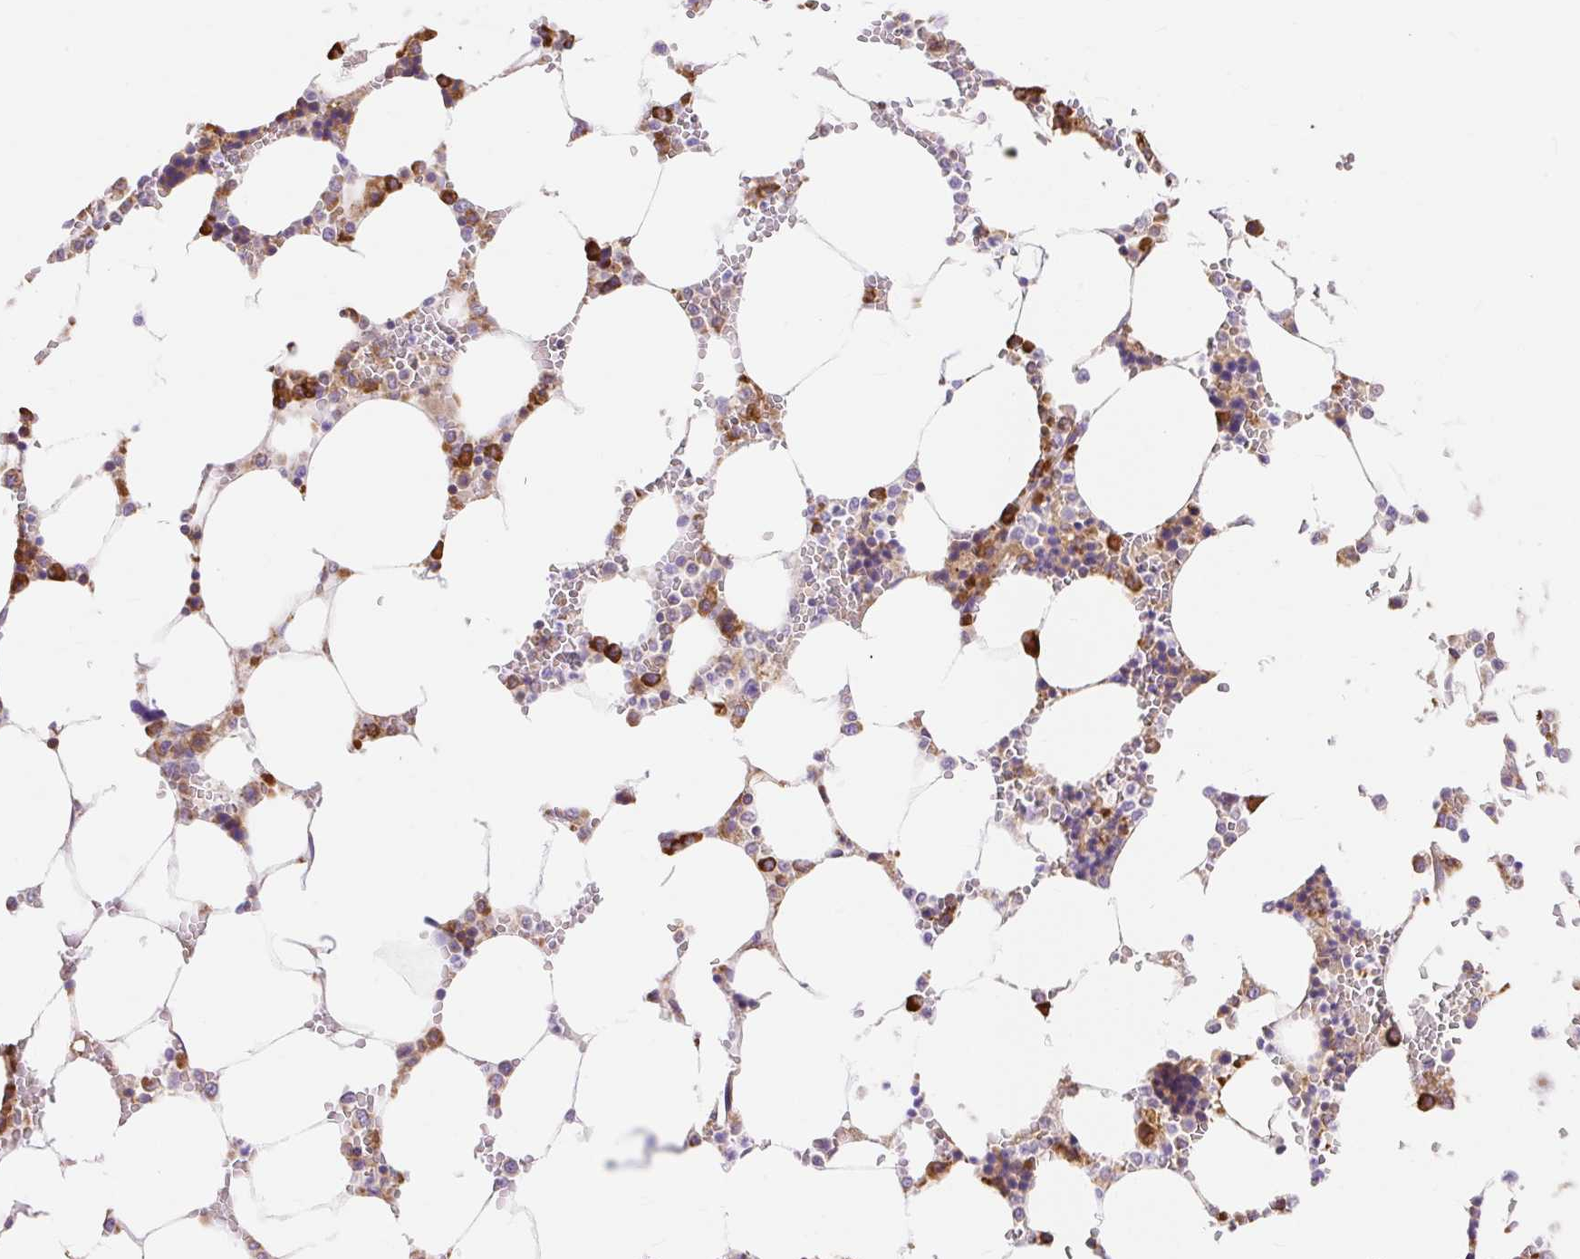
{"staining": {"intensity": "strong", "quantity": "25%-75%", "location": "cytoplasmic/membranous"}, "tissue": "bone marrow", "cell_type": "Hematopoietic cells", "image_type": "normal", "snomed": [{"axis": "morphology", "description": "Normal tissue, NOS"}, {"axis": "topography", "description": "Bone marrow"}], "caption": "Bone marrow stained with immunohistochemistry (IHC) displays strong cytoplasmic/membranous staining in approximately 25%-75% of hematopoietic cells. (brown staining indicates protein expression, while blue staining denotes nuclei).", "gene": "ENSG00000260836", "patient": {"sex": "male", "age": 64}}